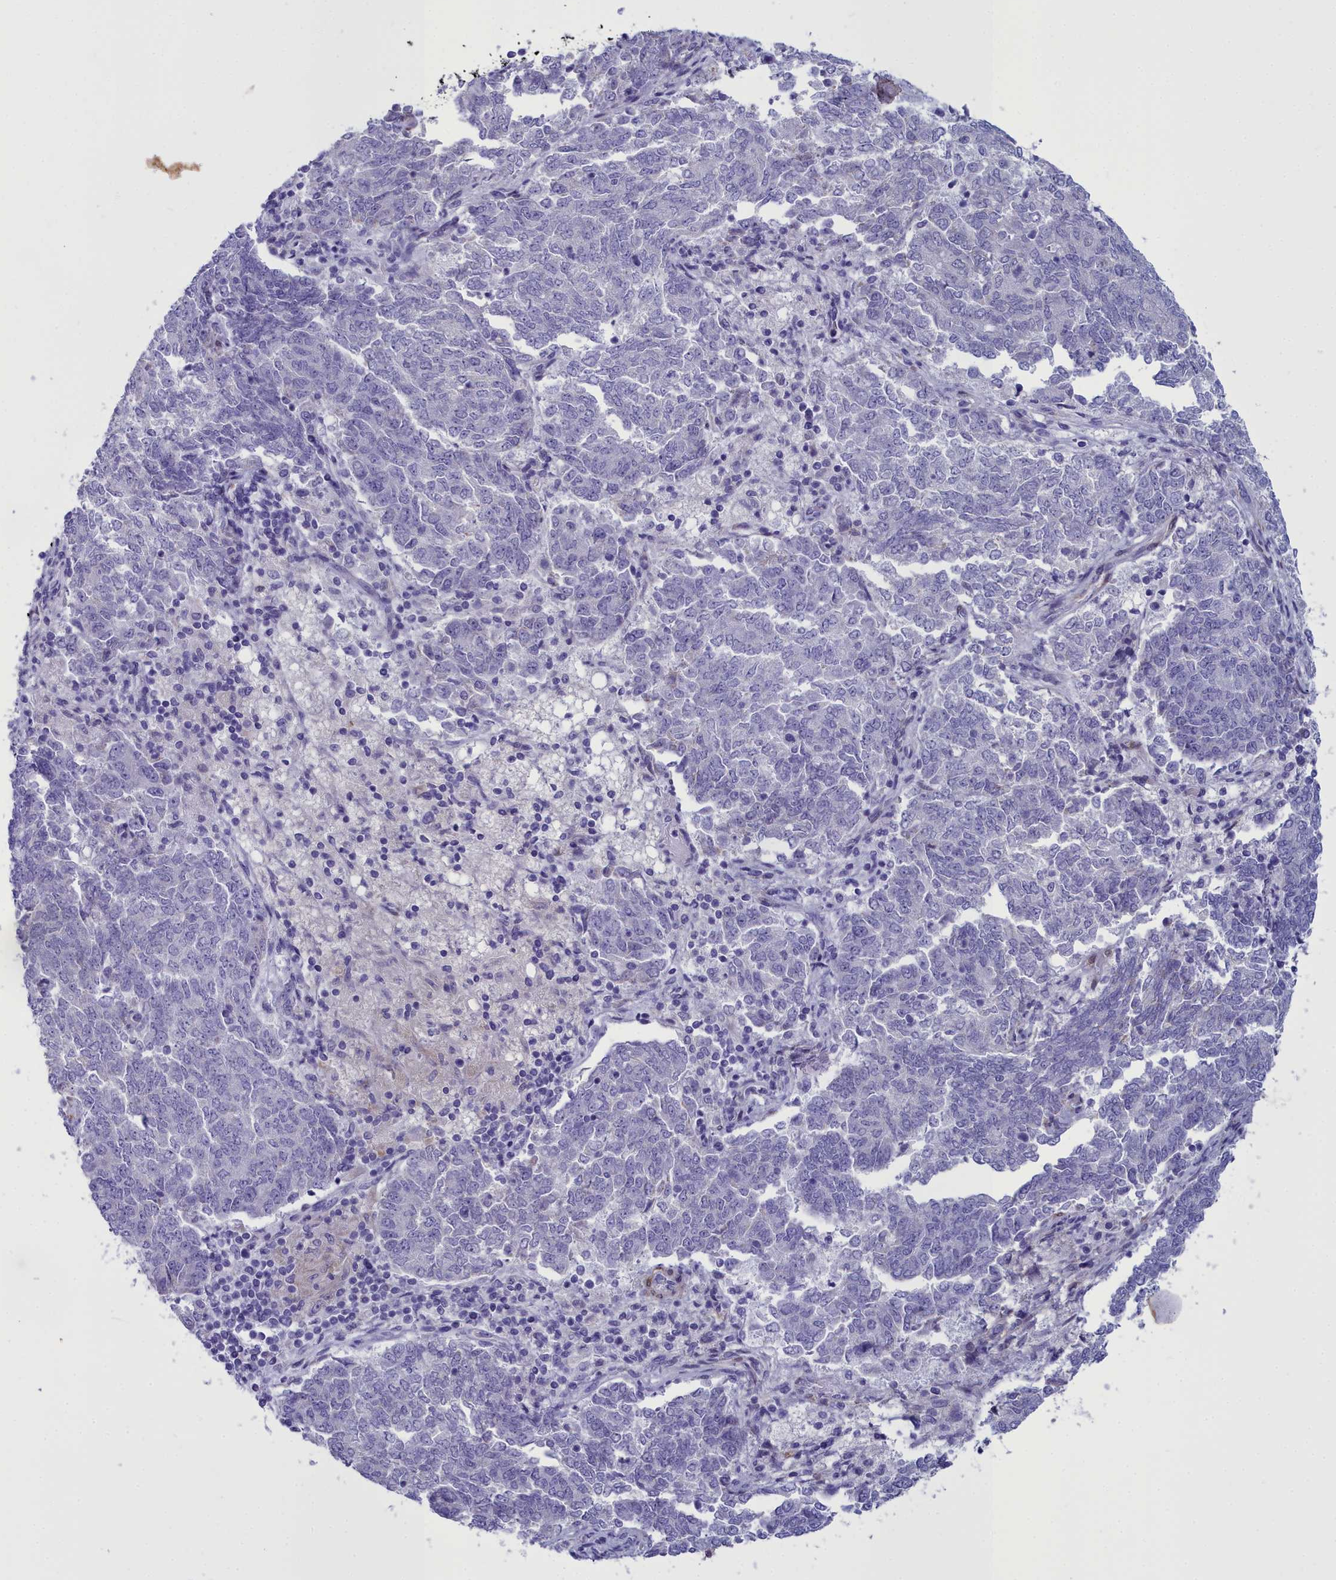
{"staining": {"intensity": "negative", "quantity": "none", "location": "none"}, "tissue": "endometrial cancer", "cell_type": "Tumor cells", "image_type": "cancer", "snomed": [{"axis": "morphology", "description": "Adenocarcinoma, NOS"}, {"axis": "topography", "description": "Endometrium"}], "caption": "There is no significant staining in tumor cells of adenocarcinoma (endometrial).", "gene": "PPP1R14A", "patient": {"sex": "female", "age": 80}}